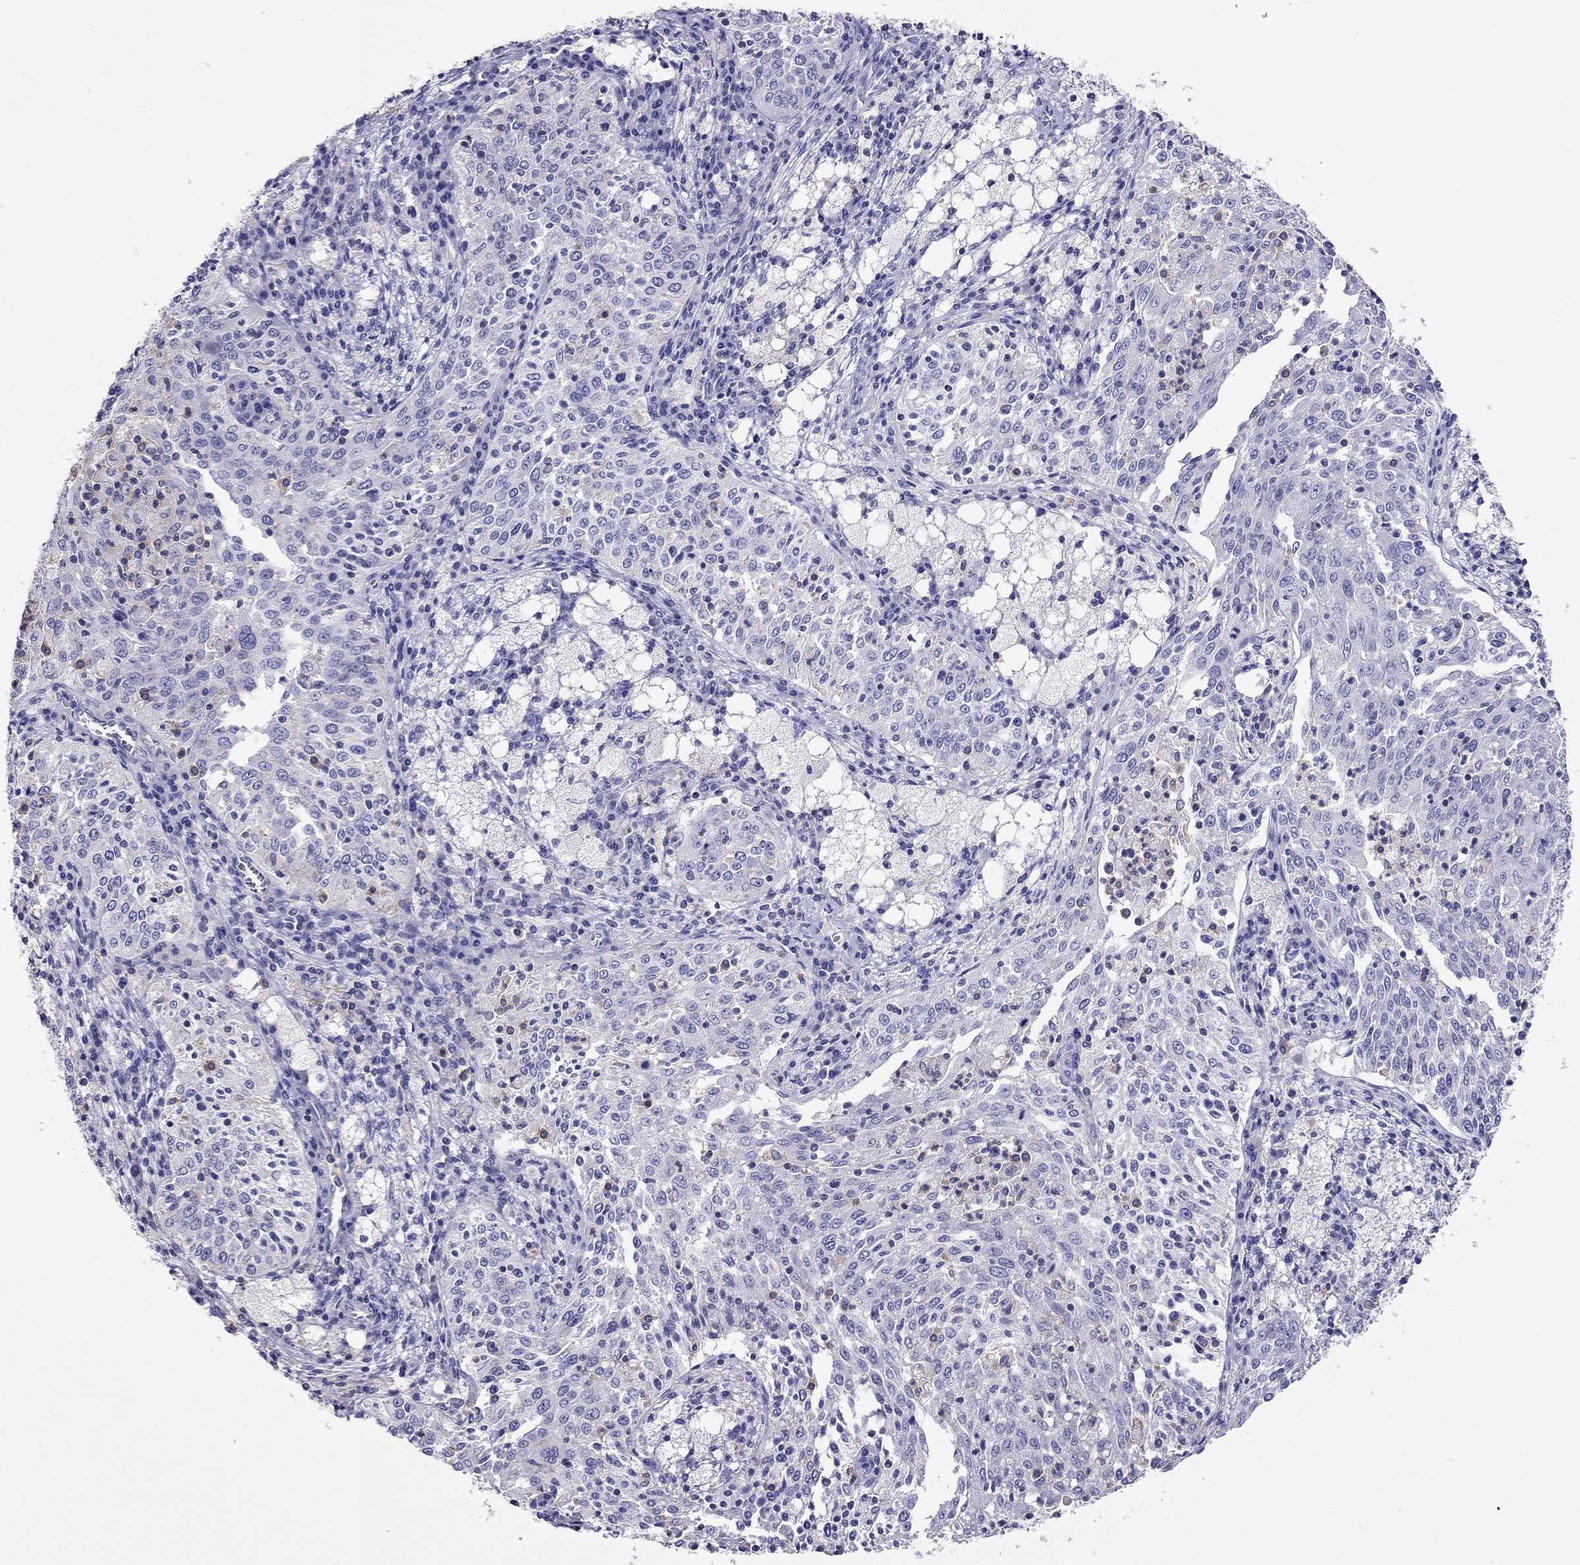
{"staining": {"intensity": "negative", "quantity": "none", "location": "none"}, "tissue": "cervical cancer", "cell_type": "Tumor cells", "image_type": "cancer", "snomed": [{"axis": "morphology", "description": "Squamous cell carcinoma, NOS"}, {"axis": "topography", "description": "Cervix"}], "caption": "High magnification brightfield microscopy of cervical squamous cell carcinoma stained with DAB (brown) and counterstained with hematoxylin (blue): tumor cells show no significant positivity. The staining is performed using DAB brown chromogen with nuclei counter-stained in using hematoxylin.", "gene": "TEX22", "patient": {"sex": "female", "age": 41}}